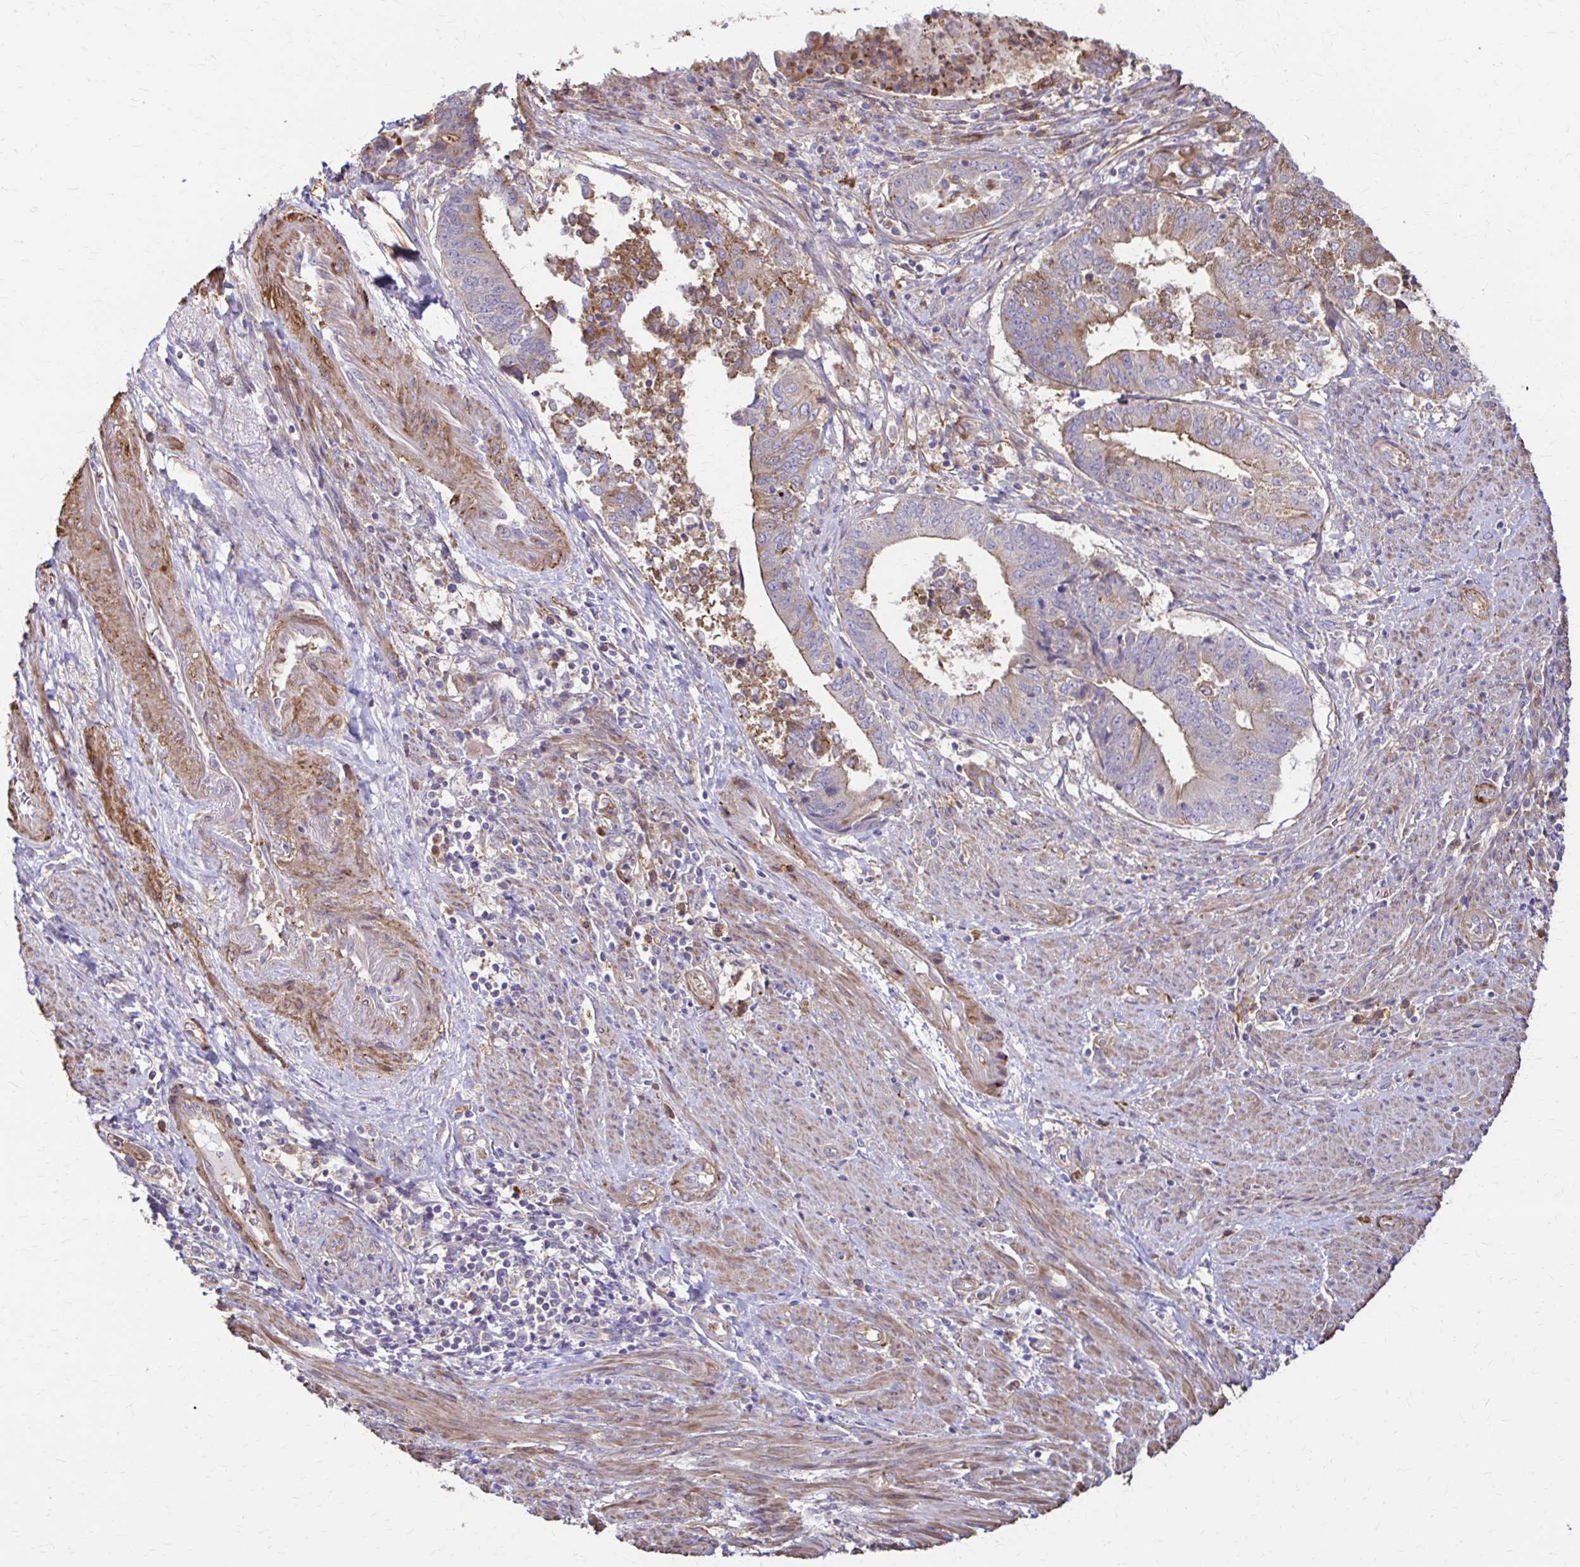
{"staining": {"intensity": "weak", "quantity": "25%-75%", "location": "cytoplasmic/membranous"}, "tissue": "endometrial cancer", "cell_type": "Tumor cells", "image_type": "cancer", "snomed": [{"axis": "morphology", "description": "Adenocarcinoma, NOS"}, {"axis": "topography", "description": "Endometrium"}], "caption": "Immunohistochemistry image of neoplastic tissue: human adenocarcinoma (endometrial) stained using immunohistochemistry reveals low levels of weak protein expression localized specifically in the cytoplasmic/membranous of tumor cells, appearing as a cytoplasmic/membranous brown color.", "gene": "DSP", "patient": {"sex": "female", "age": 65}}